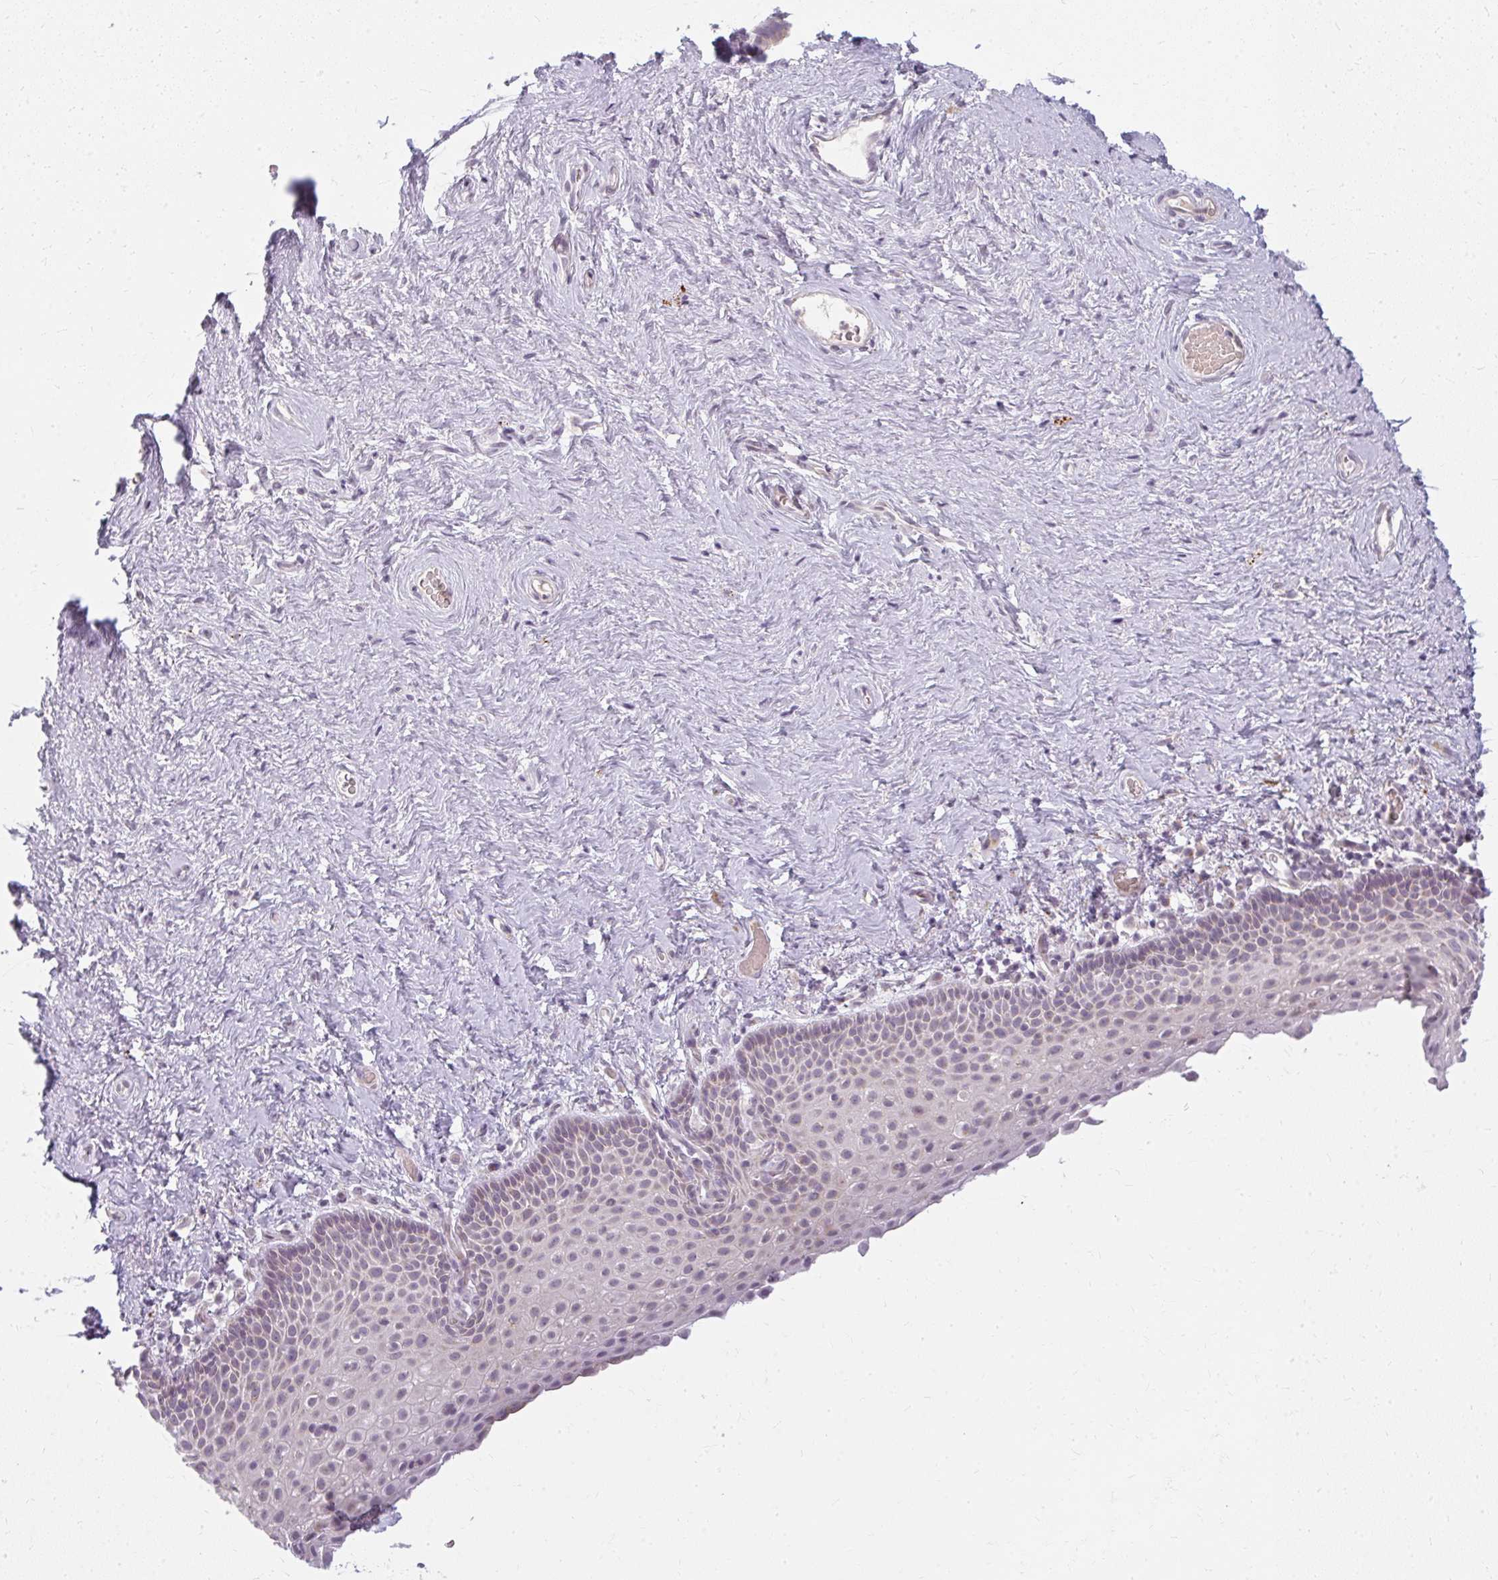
{"staining": {"intensity": "weak", "quantity": "<25%", "location": "cytoplasmic/membranous"}, "tissue": "vagina", "cell_type": "Squamous epithelial cells", "image_type": "normal", "snomed": [{"axis": "morphology", "description": "Normal tissue, NOS"}, {"axis": "topography", "description": "Vagina"}], "caption": "The image exhibits no significant staining in squamous epithelial cells of vagina.", "gene": "ZFYVE26", "patient": {"sex": "female", "age": 61}}